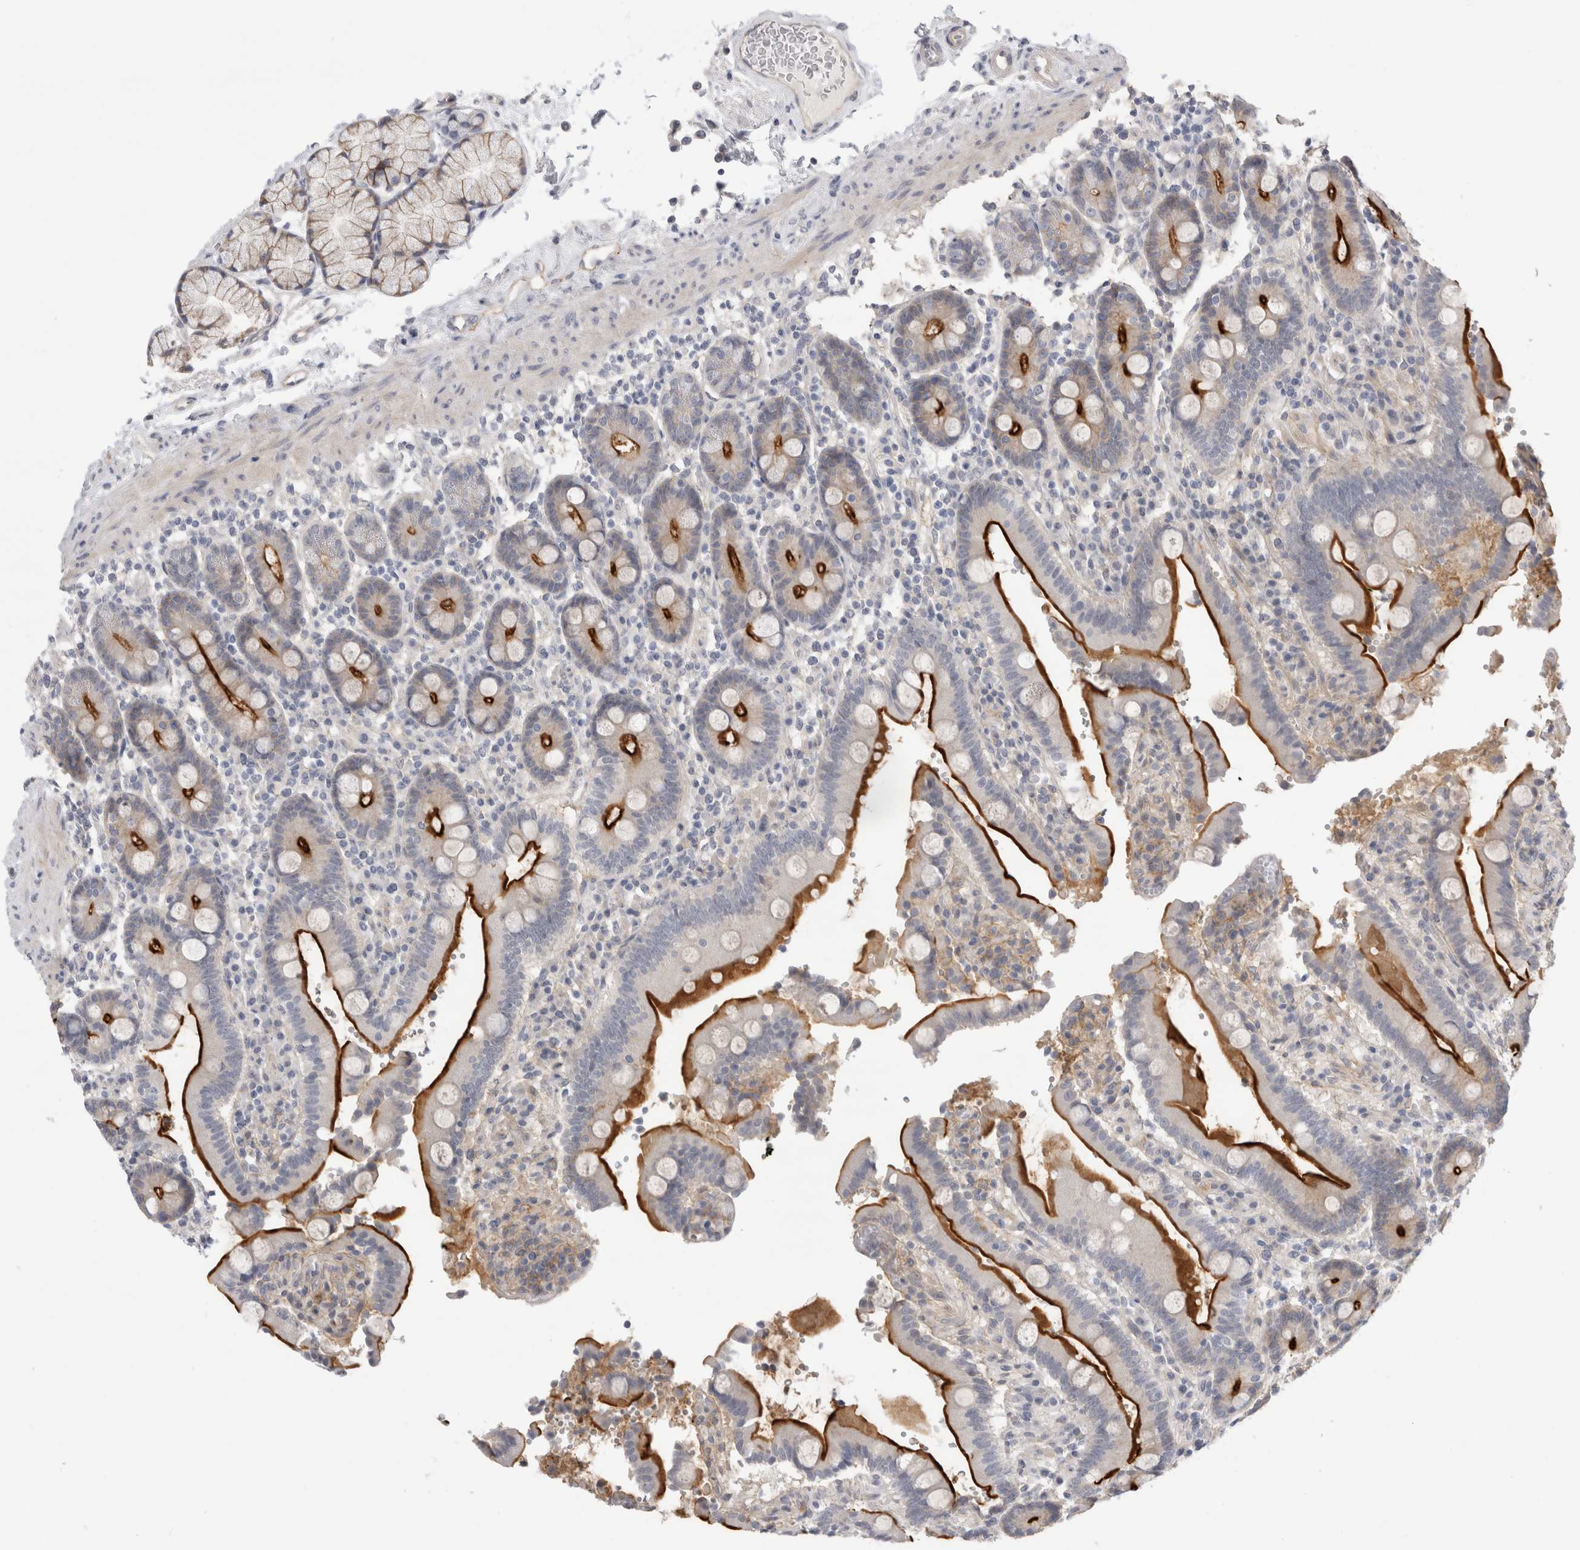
{"staining": {"intensity": "strong", "quantity": ">75%", "location": "cytoplasmic/membranous"}, "tissue": "duodenum", "cell_type": "Glandular cells", "image_type": "normal", "snomed": [{"axis": "morphology", "description": "Normal tissue, NOS"}, {"axis": "topography", "description": "Small intestine, NOS"}], "caption": "Glandular cells reveal strong cytoplasmic/membranous staining in approximately >75% of cells in unremarkable duodenum.", "gene": "VANGL1", "patient": {"sex": "female", "age": 71}}